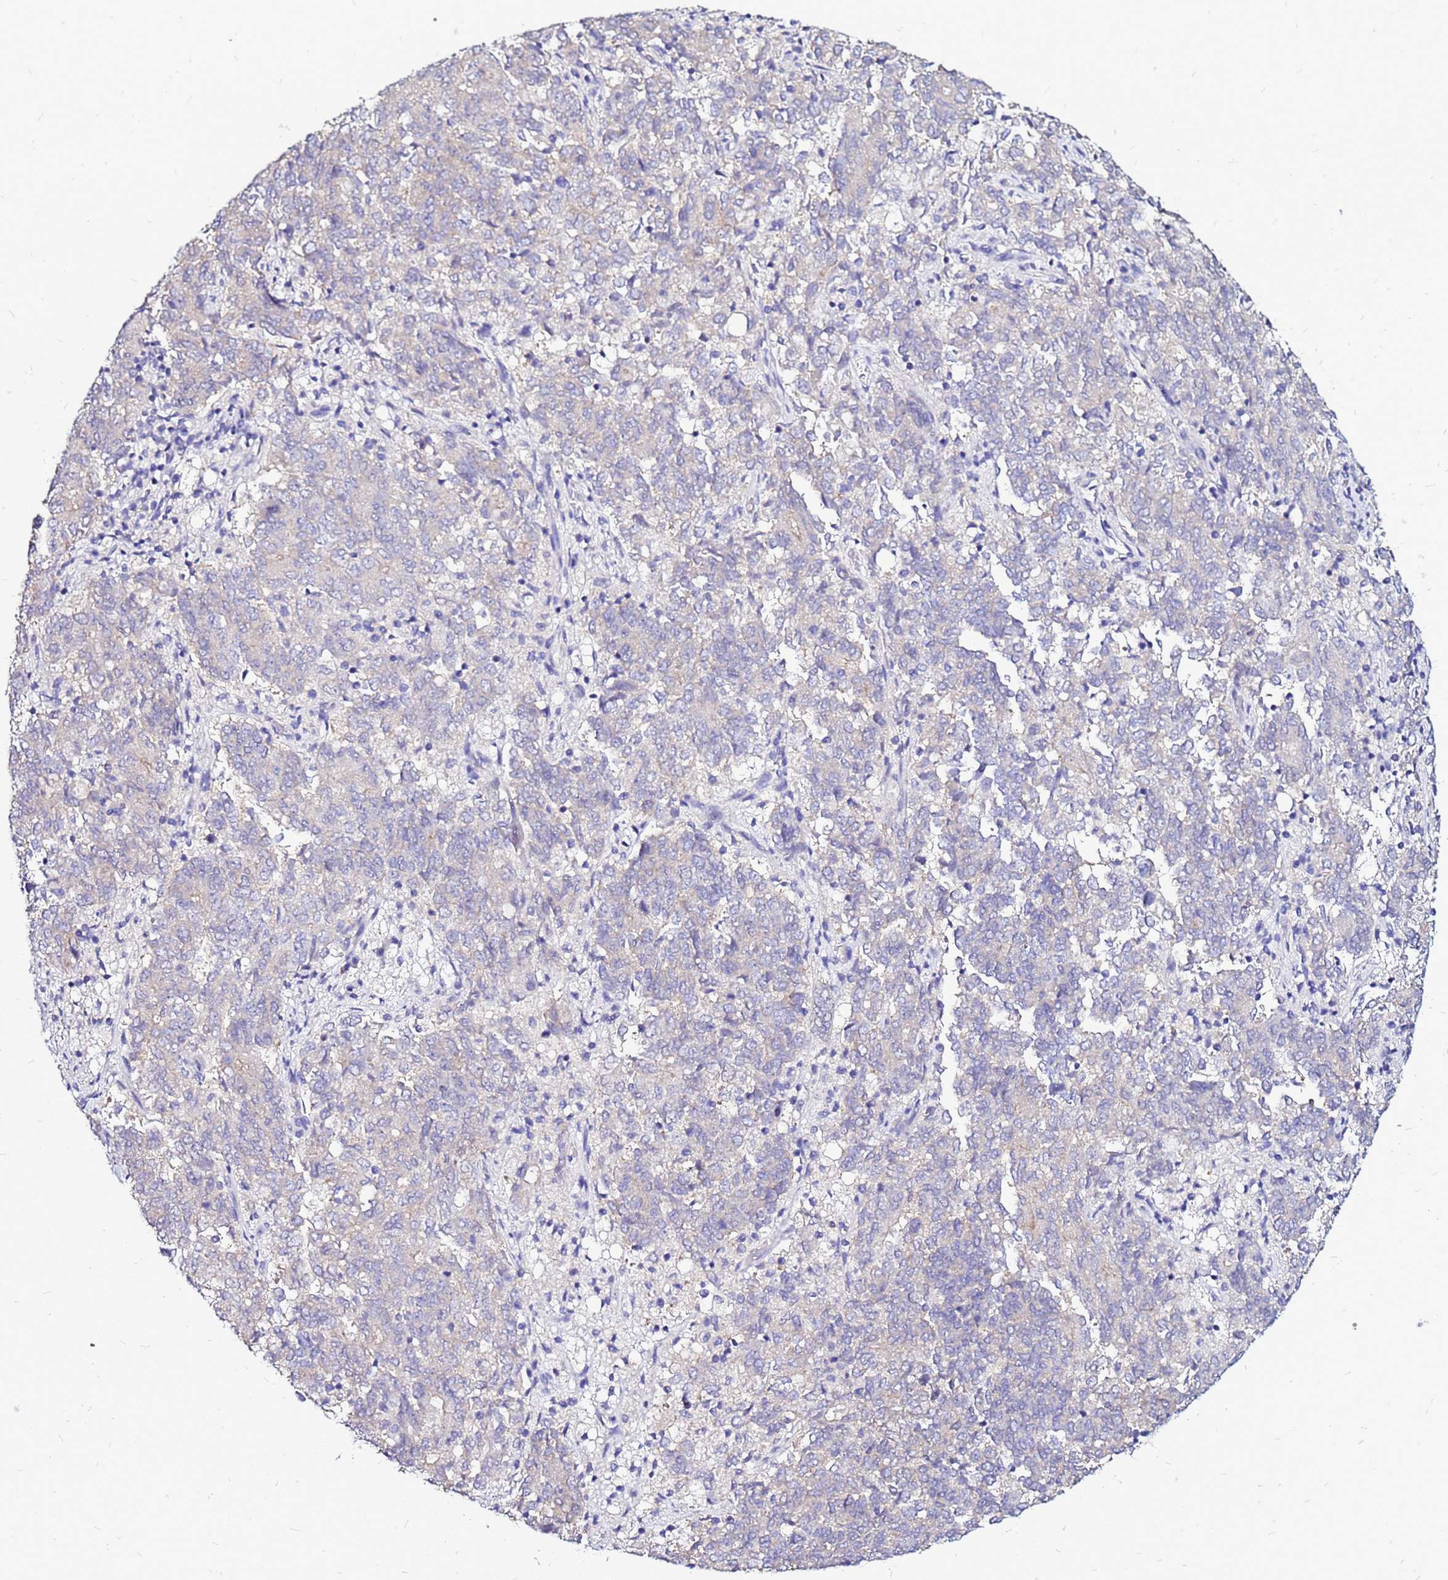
{"staining": {"intensity": "negative", "quantity": "none", "location": "none"}, "tissue": "endometrial cancer", "cell_type": "Tumor cells", "image_type": "cancer", "snomed": [{"axis": "morphology", "description": "Adenocarcinoma, NOS"}, {"axis": "topography", "description": "Endometrium"}], "caption": "The image reveals no significant positivity in tumor cells of endometrial adenocarcinoma.", "gene": "ARHGEF5", "patient": {"sex": "female", "age": 80}}